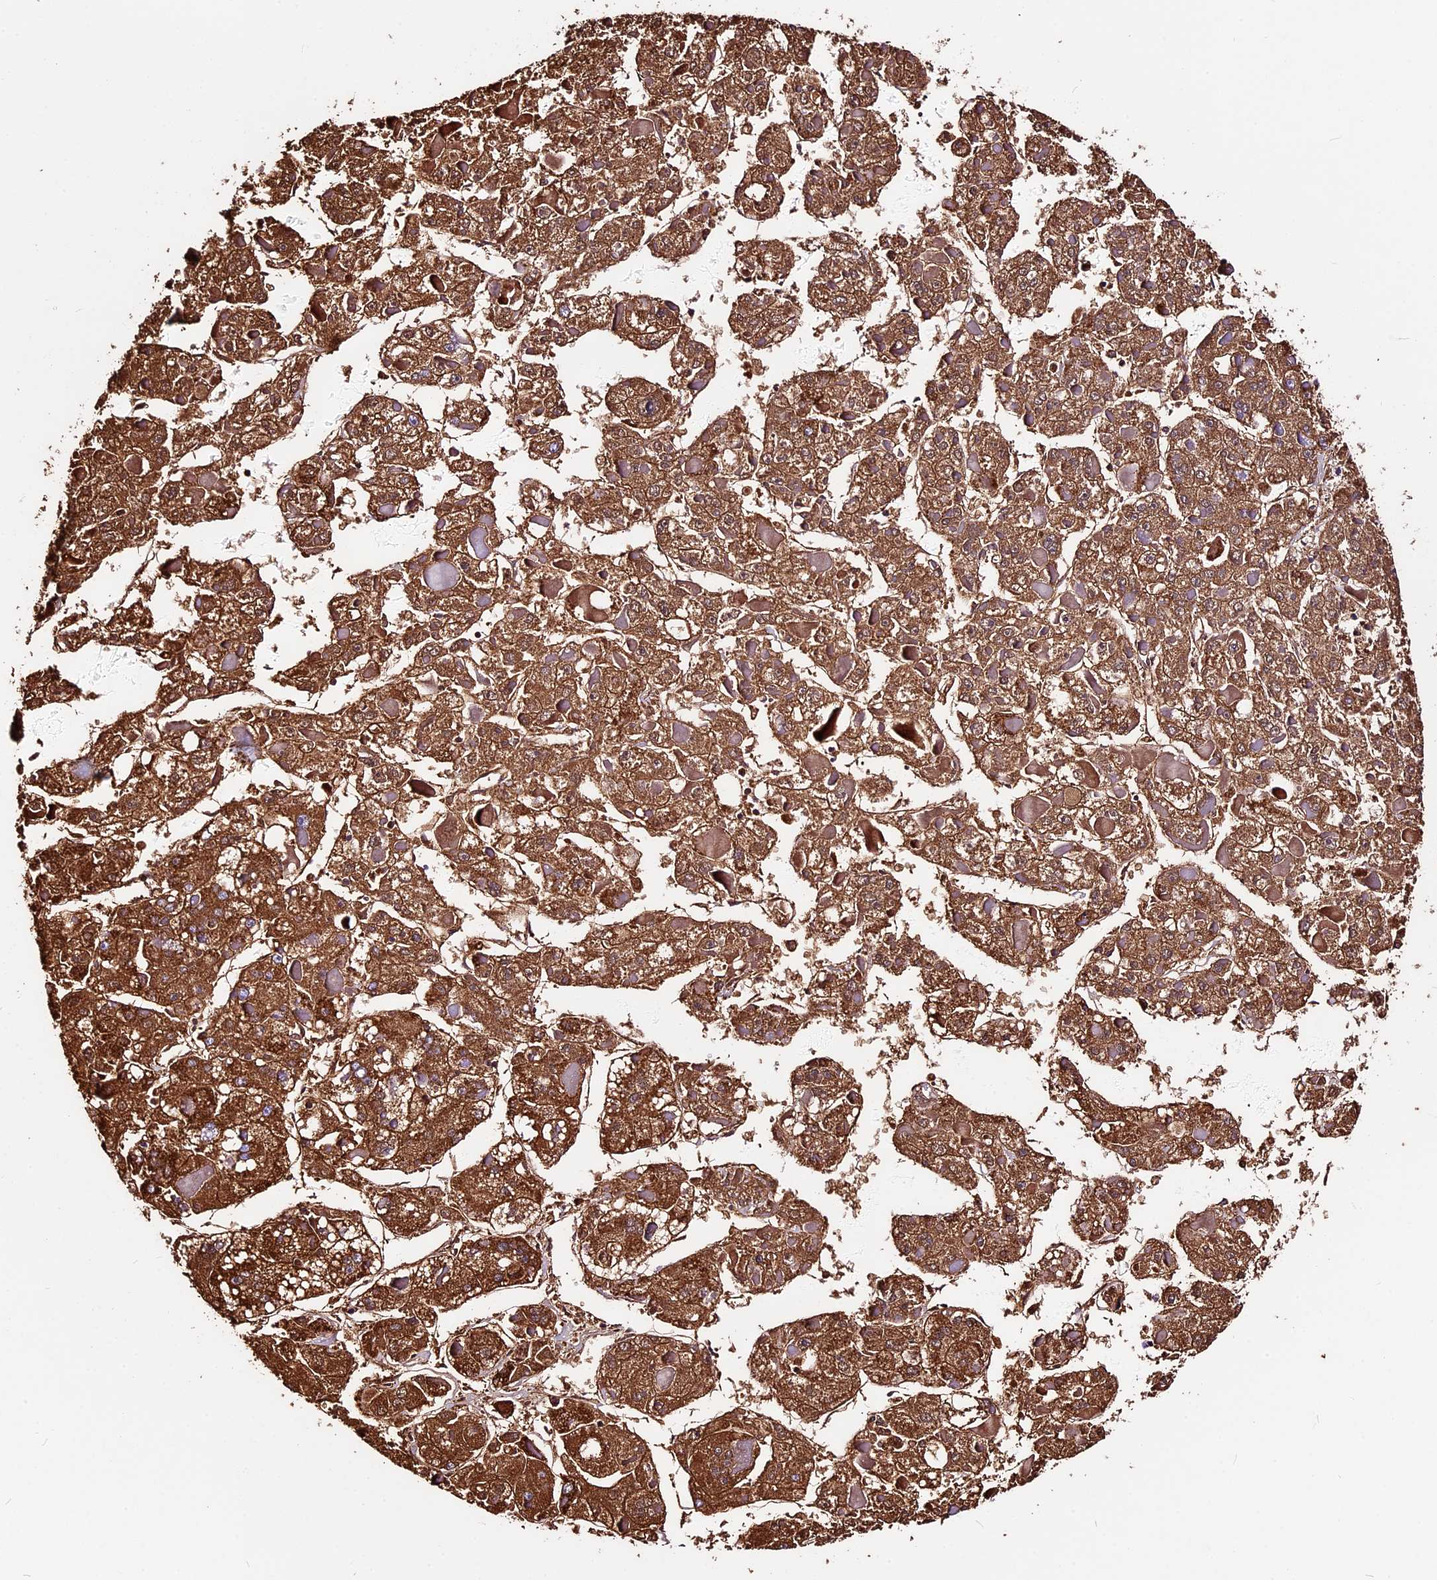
{"staining": {"intensity": "strong", "quantity": ">75%", "location": "cytoplasmic/membranous"}, "tissue": "liver cancer", "cell_type": "Tumor cells", "image_type": "cancer", "snomed": [{"axis": "morphology", "description": "Carcinoma, Hepatocellular, NOS"}, {"axis": "topography", "description": "Liver"}], "caption": "The micrograph shows staining of liver cancer (hepatocellular carcinoma), revealing strong cytoplasmic/membranous protein staining (brown color) within tumor cells.", "gene": "DCAF5", "patient": {"sex": "female", "age": 73}}